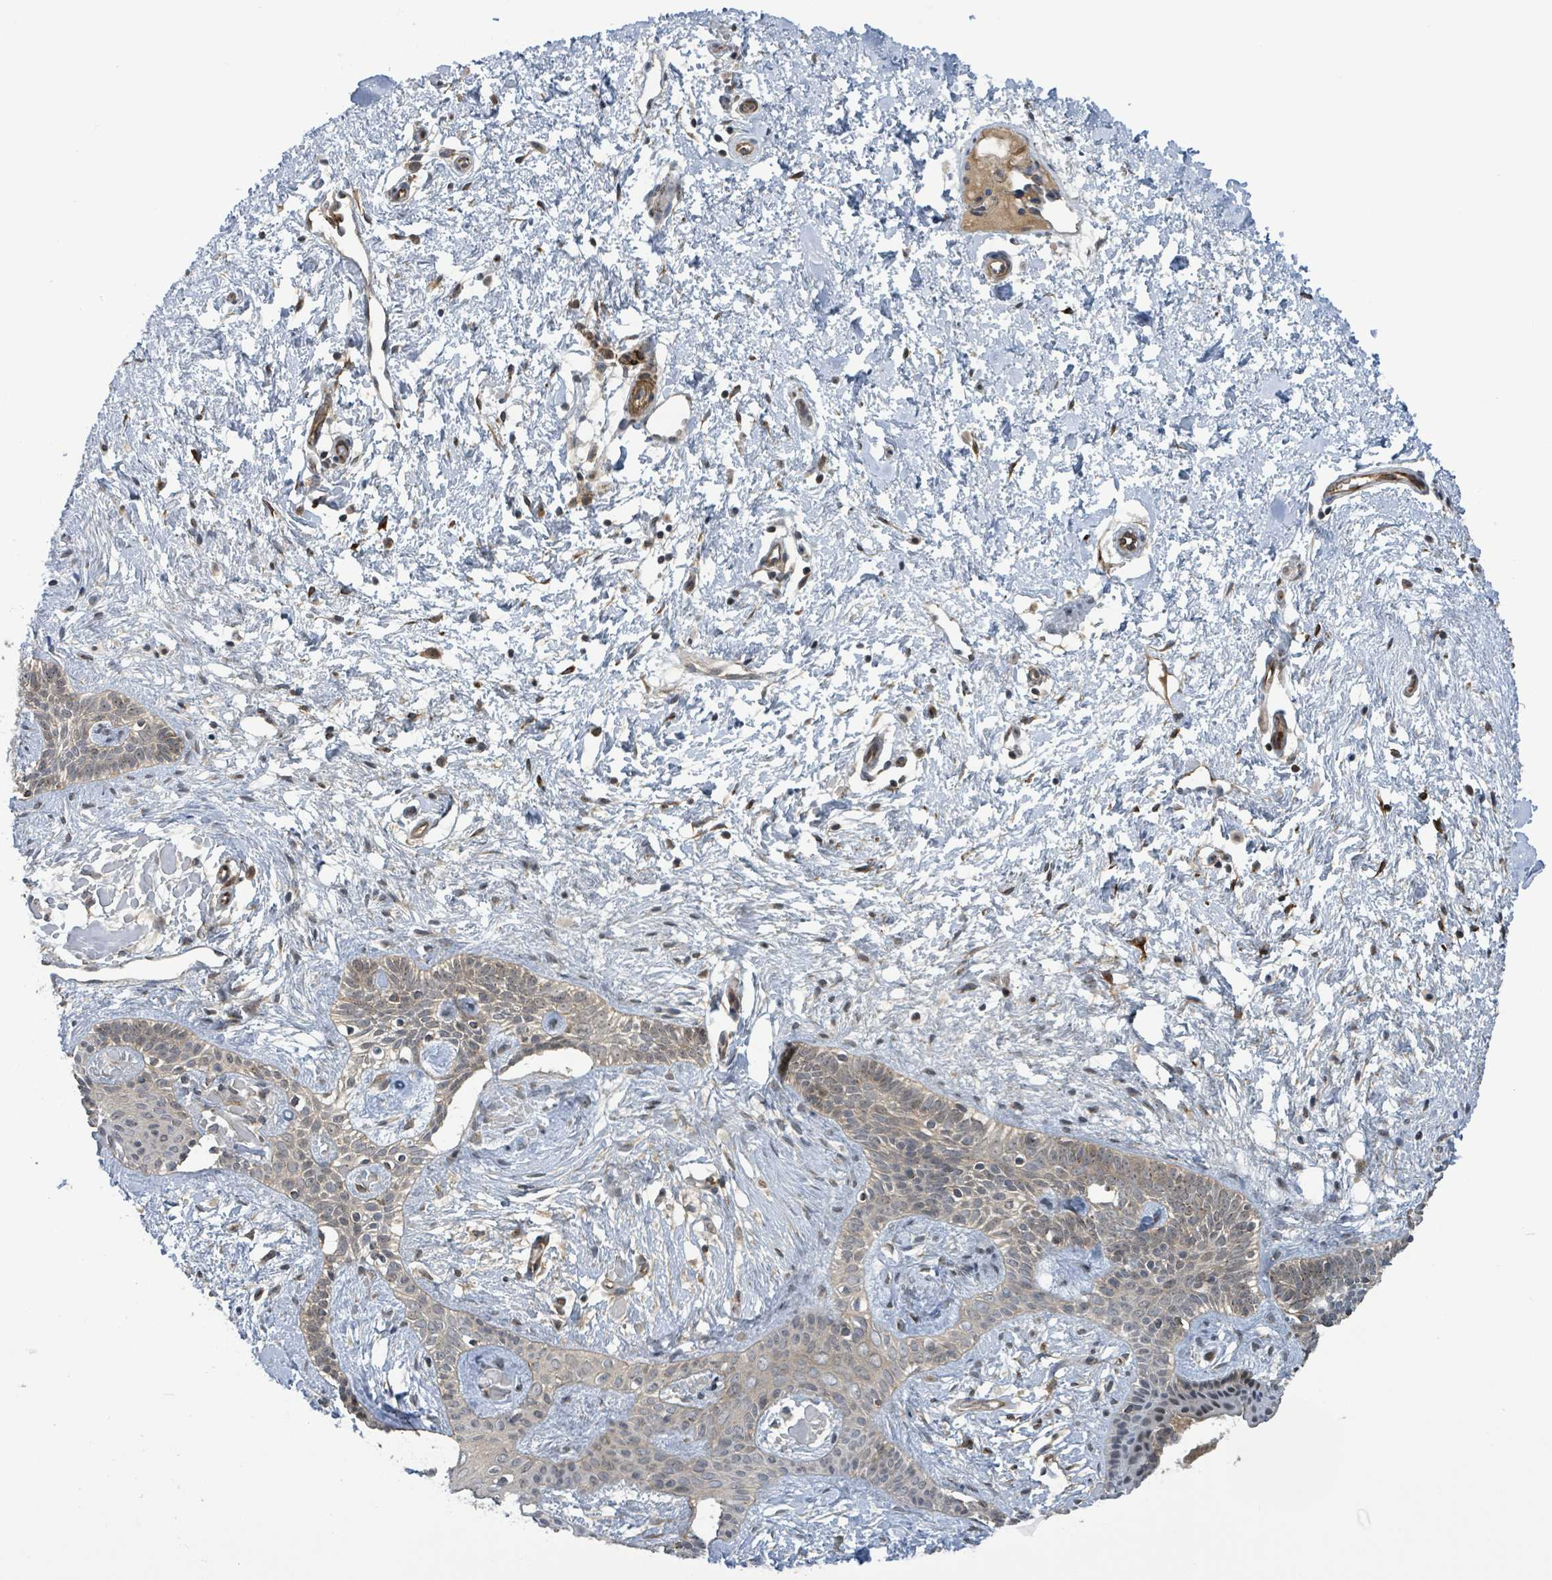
{"staining": {"intensity": "weak", "quantity": "25%-75%", "location": "cytoplasmic/membranous"}, "tissue": "skin cancer", "cell_type": "Tumor cells", "image_type": "cancer", "snomed": [{"axis": "morphology", "description": "Basal cell carcinoma"}, {"axis": "topography", "description": "Skin"}], "caption": "Skin cancer tissue displays weak cytoplasmic/membranous positivity in approximately 25%-75% of tumor cells, visualized by immunohistochemistry.", "gene": "CCDC121", "patient": {"sex": "male", "age": 78}}